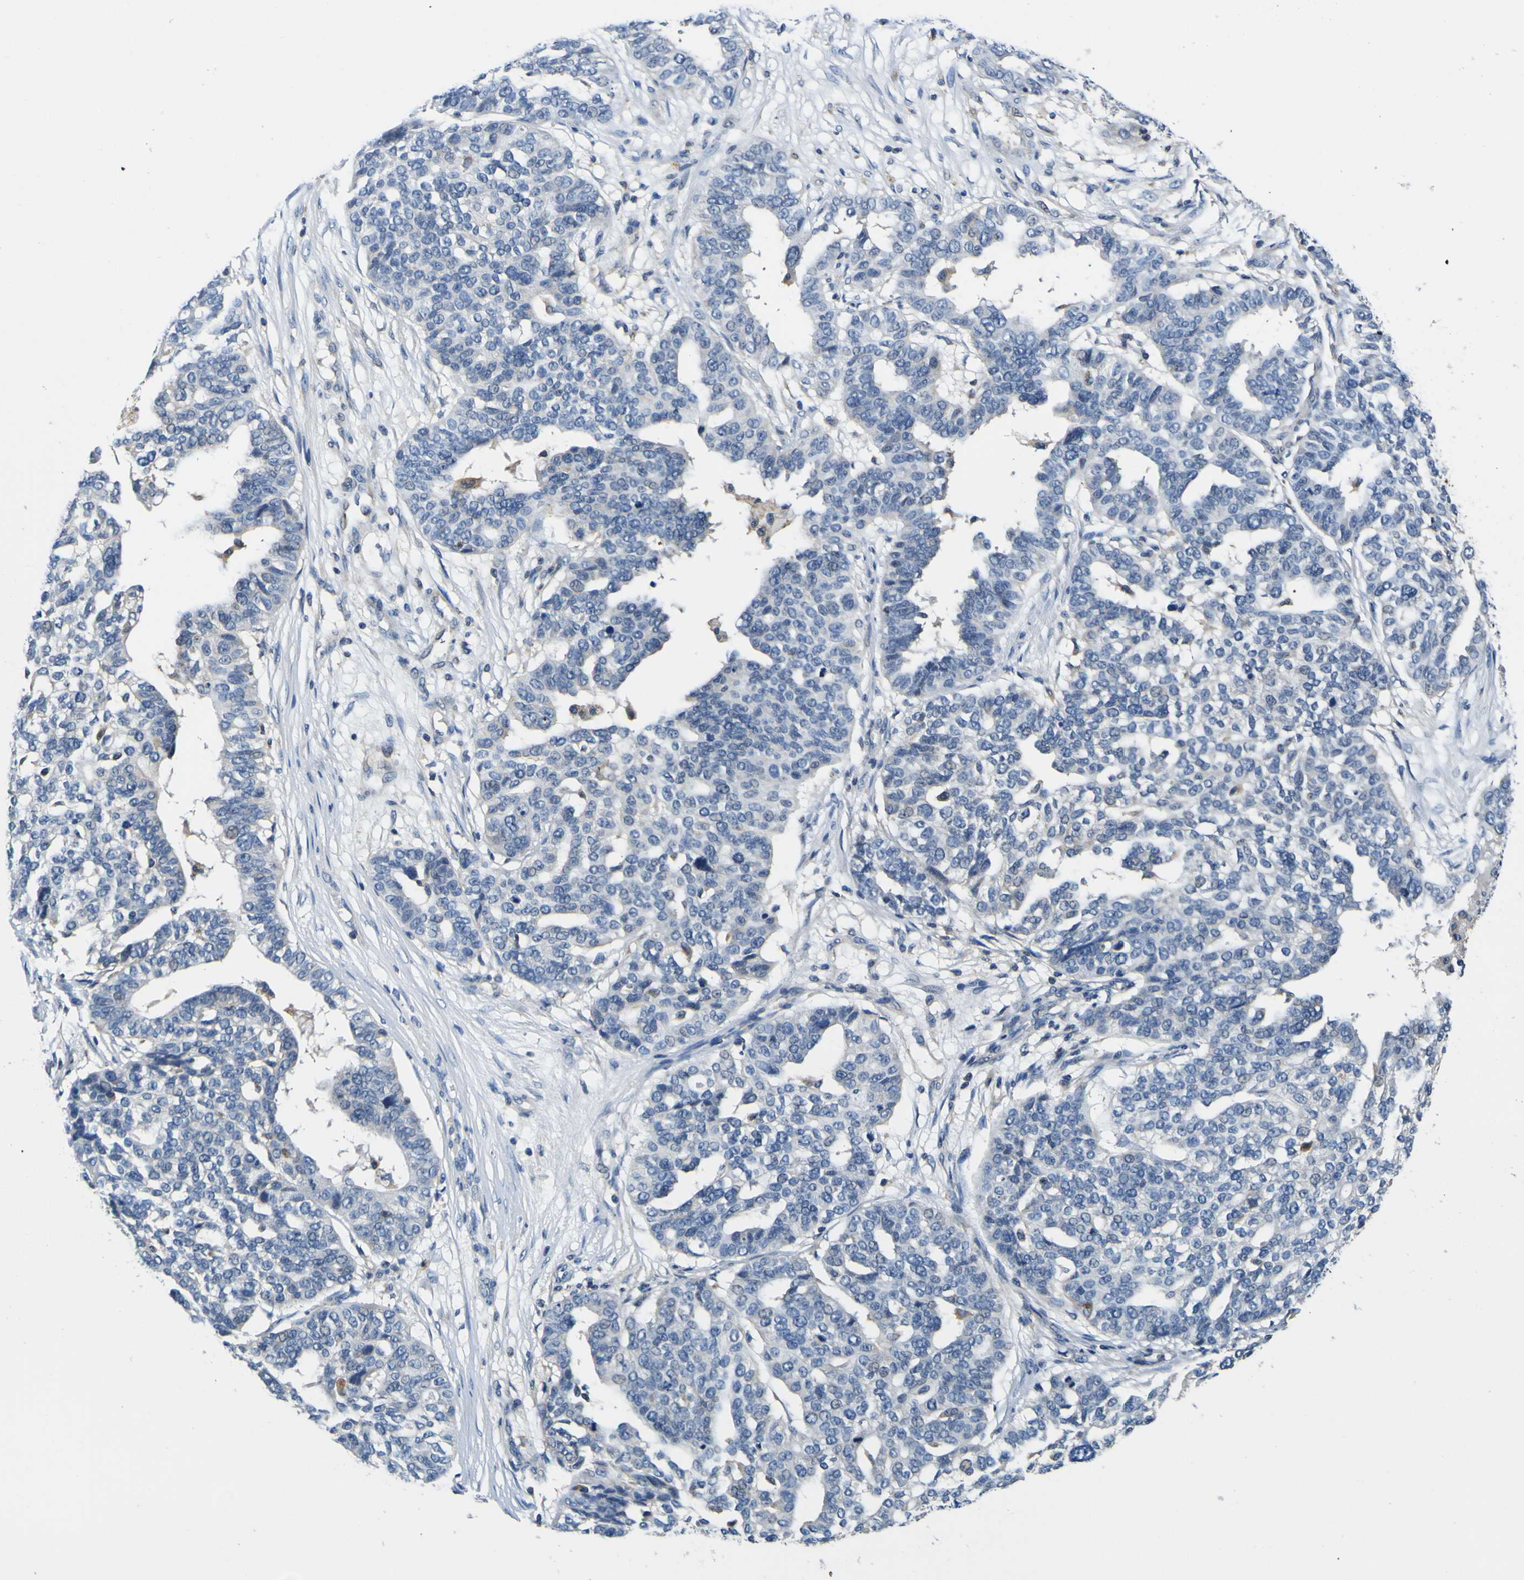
{"staining": {"intensity": "weak", "quantity": "<25%", "location": "cytoplasmic/membranous"}, "tissue": "ovarian cancer", "cell_type": "Tumor cells", "image_type": "cancer", "snomed": [{"axis": "morphology", "description": "Cystadenocarcinoma, serous, NOS"}, {"axis": "topography", "description": "Ovary"}], "caption": "This histopathology image is of ovarian cancer stained with IHC to label a protein in brown with the nuclei are counter-stained blue. There is no expression in tumor cells.", "gene": "TNIK", "patient": {"sex": "female", "age": 59}}